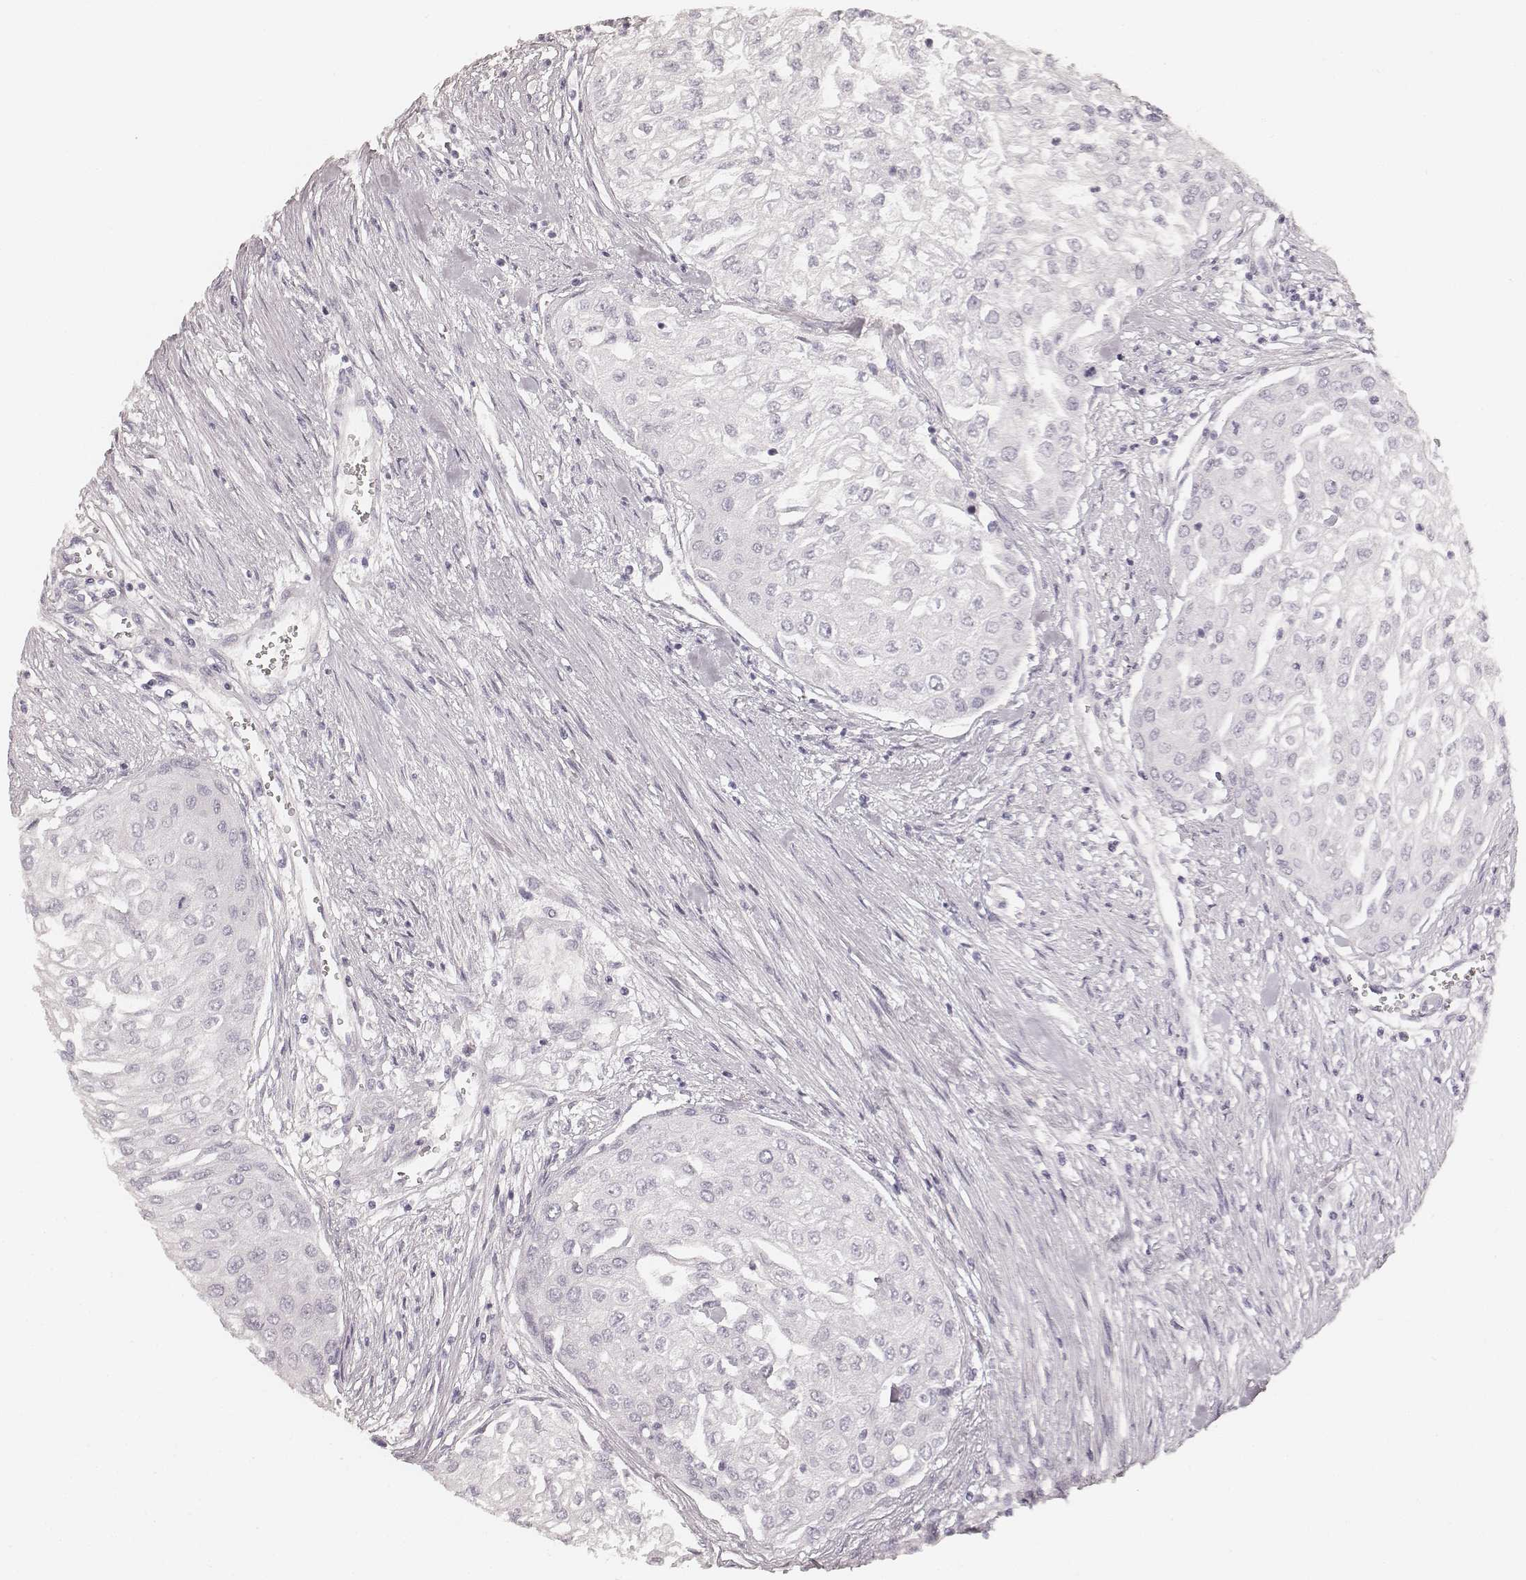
{"staining": {"intensity": "negative", "quantity": "none", "location": "none"}, "tissue": "urothelial cancer", "cell_type": "Tumor cells", "image_type": "cancer", "snomed": [{"axis": "morphology", "description": "Urothelial carcinoma, High grade"}, {"axis": "topography", "description": "Urinary bladder"}], "caption": "This histopathology image is of urothelial carcinoma (high-grade) stained with IHC to label a protein in brown with the nuclei are counter-stained blue. There is no expression in tumor cells. The staining is performed using DAB (3,3'-diaminobenzidine) brown chromogen with nuclei counter-stained in using hematoxylin.", "gene": "HNF4G", "patient": {"sex": "male", "age": 62}}